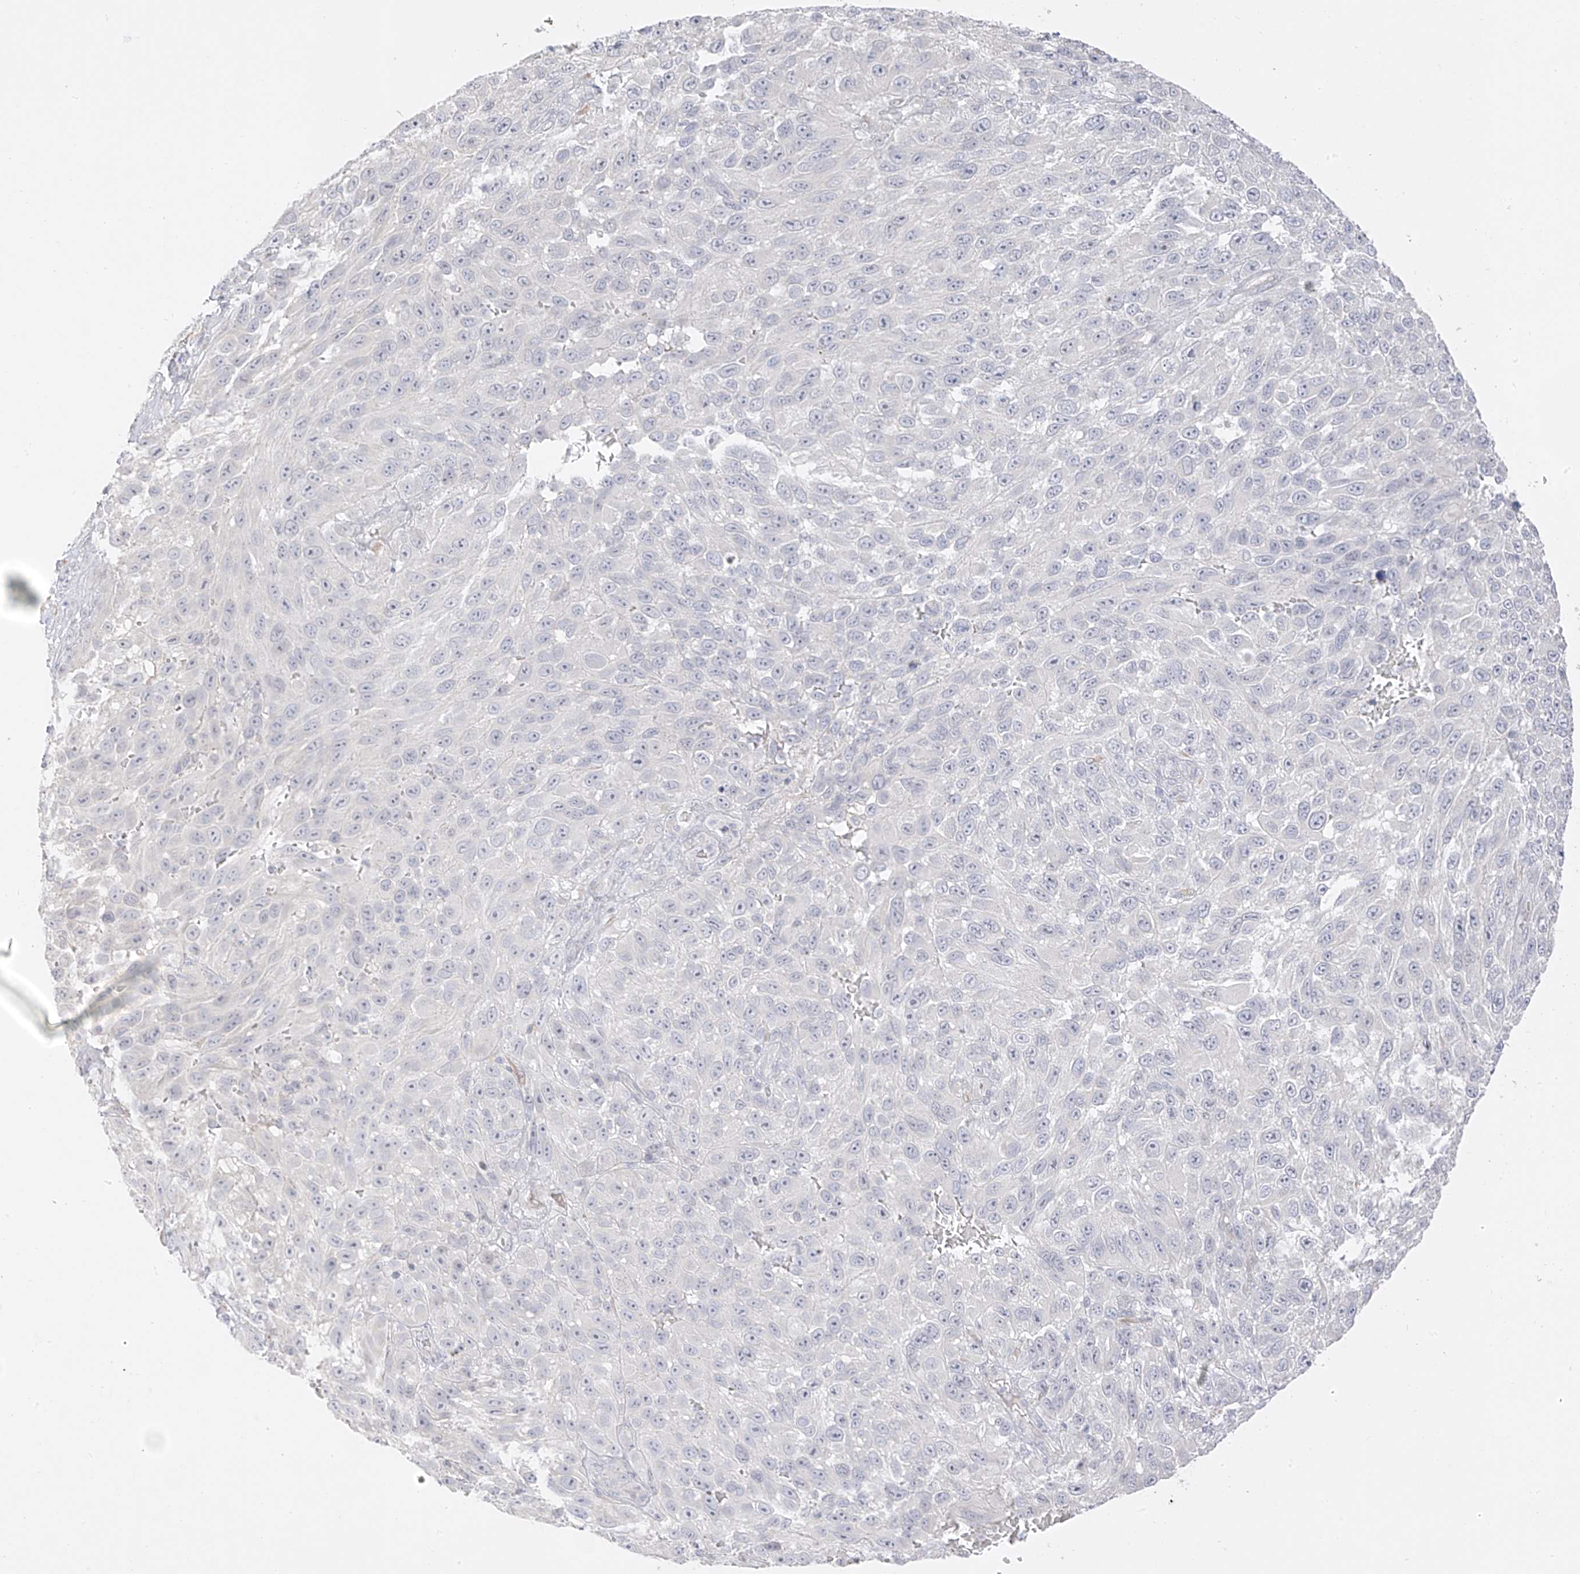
{"staining": {"intensity": "negative", "quantity": "none", "location": "none"}, "tissue": "melanoma", "cell_type": "Tumor cells", "image_type": "cancer", "snomed": [{"axis": "morphology", "description": "Malignant melanoma, NOS"}, {"axis": "topography", "description": "Skin"}], "caption": "Immunohistochemical staining of melanoma reveals no significant staining in tumor cells.", "gene": "DCDC2", "patient": {"sex": "female", "age": 94}}